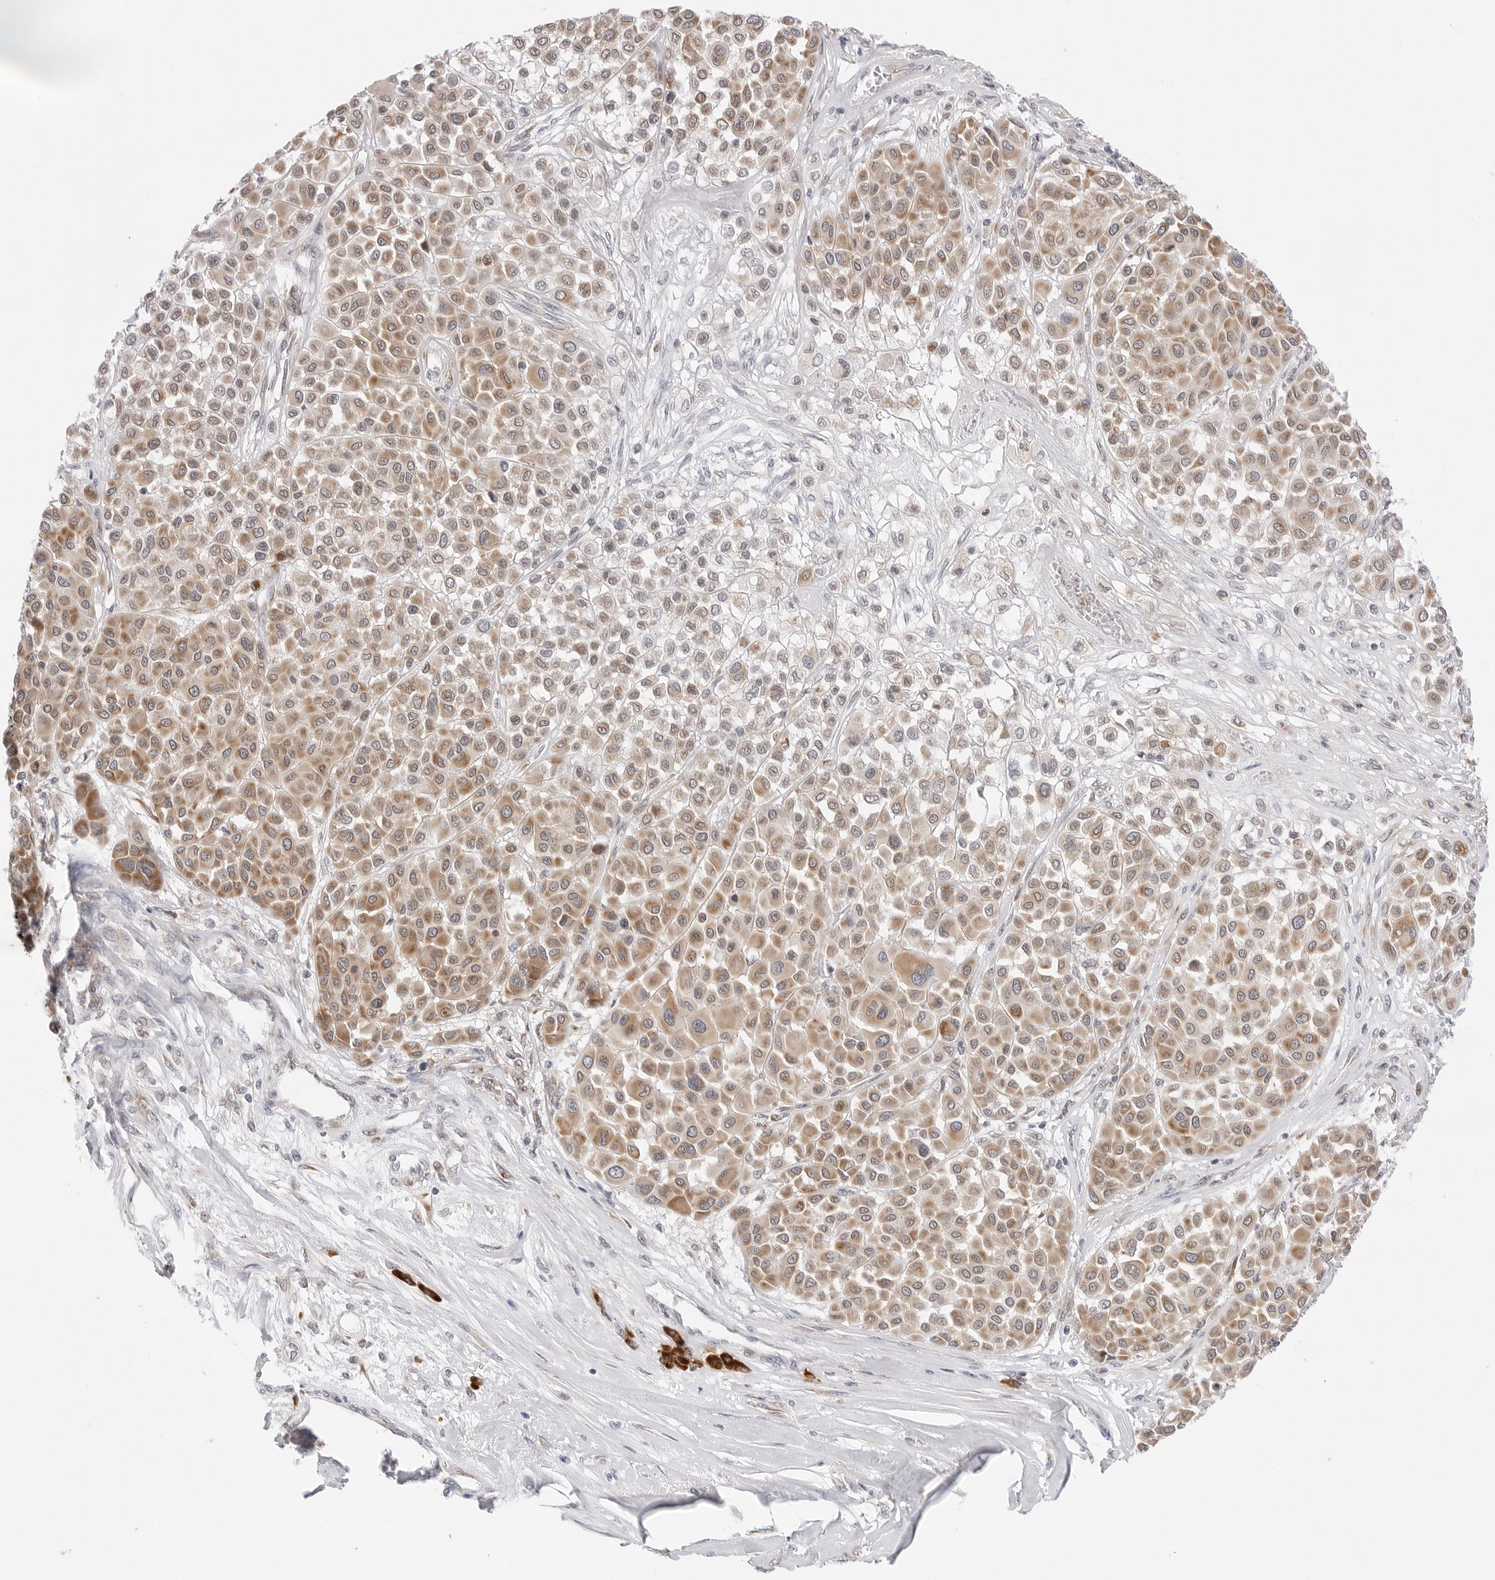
{"staining": {"intensity": "moderate", "quantity": ">75%", "location": "cytoplasmic/membranous"}, "tissue": "melanoma", "cell_type": "Tumor cells", "image_type": "cancer", "snomed": [{"axis": "morphology", "description": "Malignant melanoma, Metastatic site"}, {"axis": "topography", "description": "Soft tissue"}], "caption": "Malignant melanoma (metastatic site) tissue displays moderate cytoplasmic/membranous positivity in about >75% of tumor cells, visualized by immunohistochemistry. Immunohistochemistry (ihc) stains the protein in brown and the nuclei are stained blue.", "gene": "RPN1", "patient": {"sex": "male", "age": 41}}